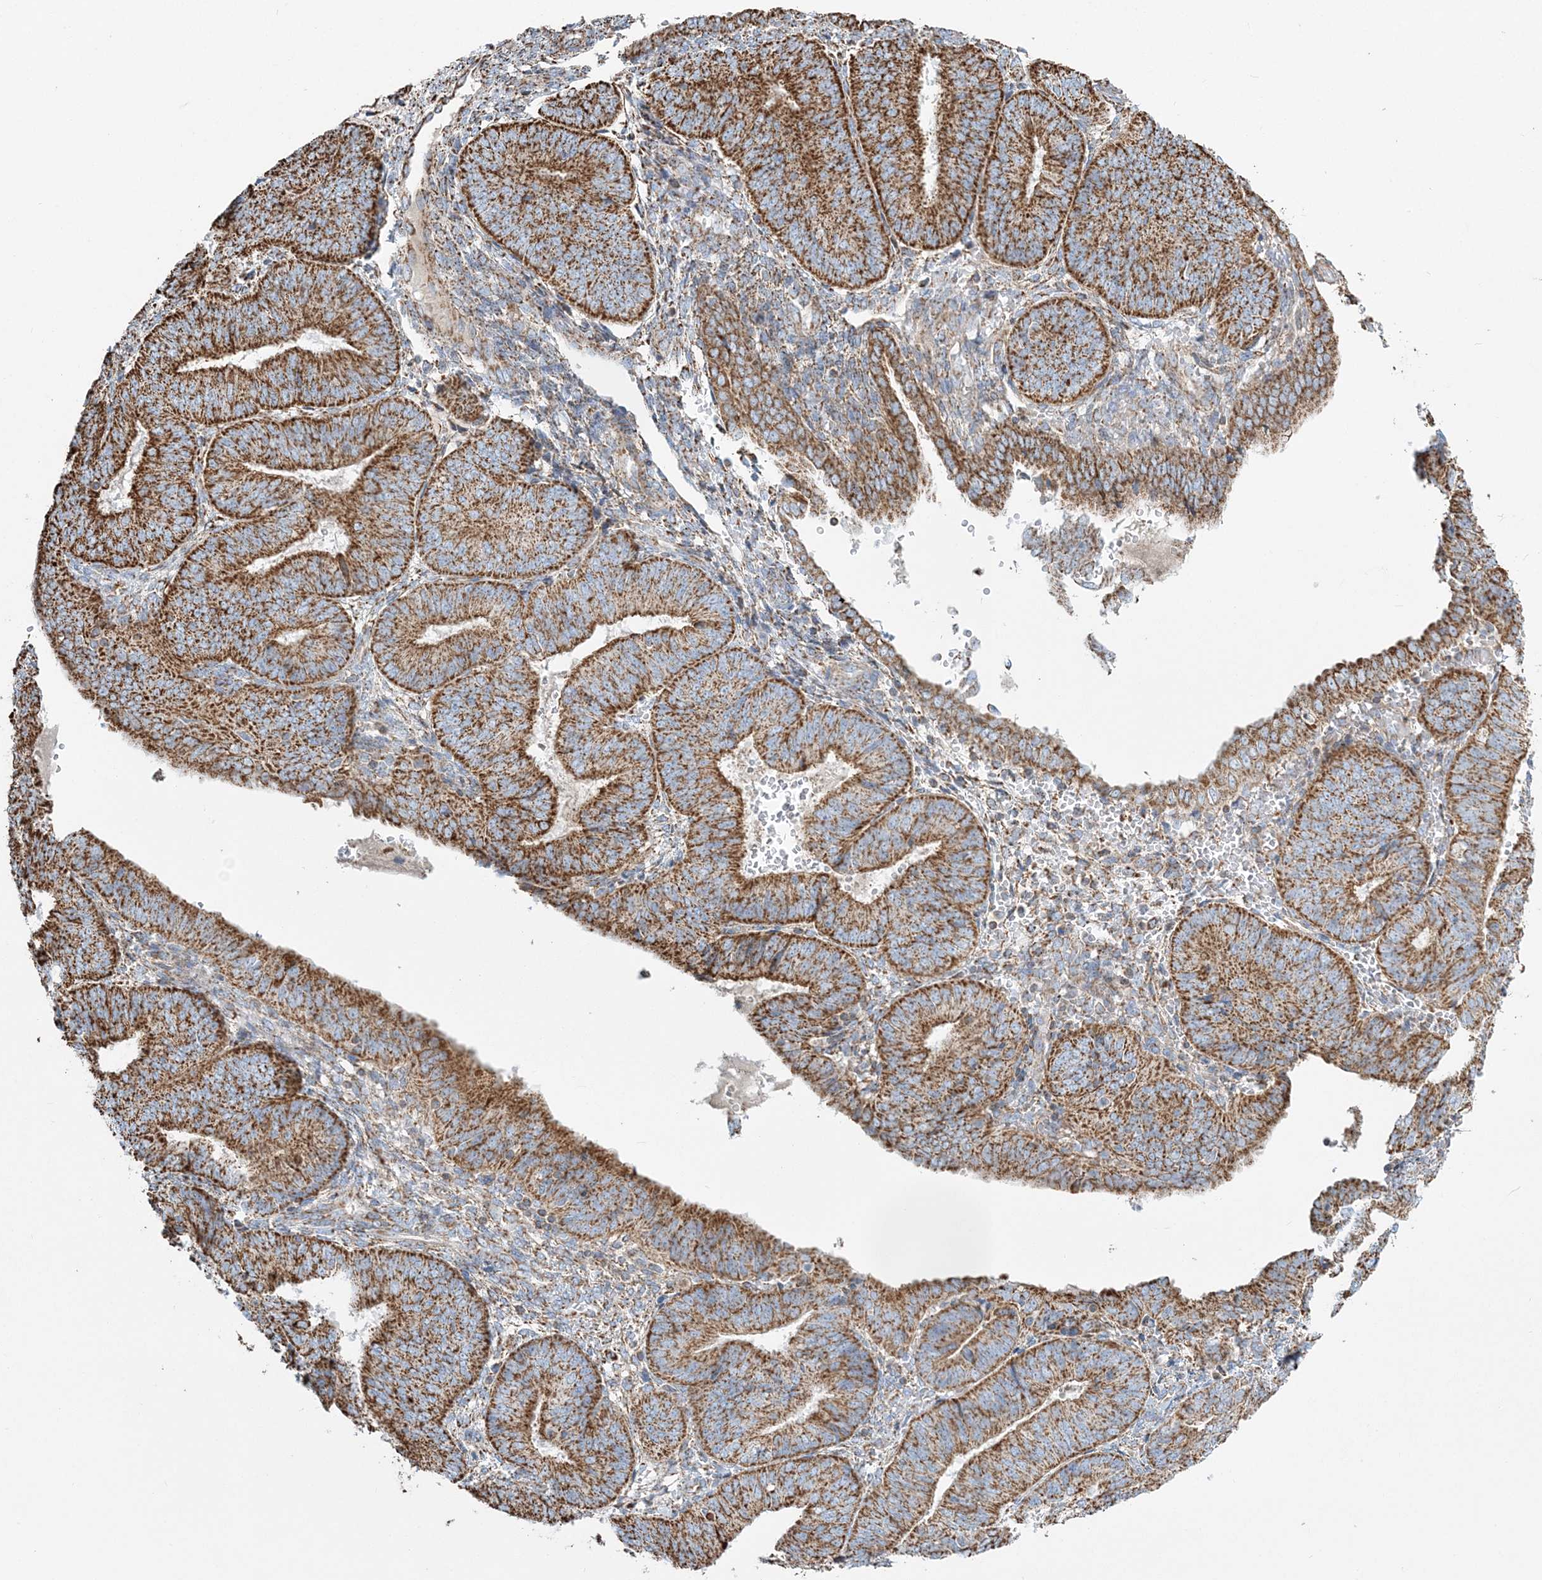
{"staining": {"intensity": "strong", "quantity": ">75%", "location": "cytoplasmic/membranous"}, "tissue": "endometrial cancer", "cell_type": "Tumor cells", "image_type": "cancer", "snomed": [{"axis": "morphology", "description": "Adenocarcinoma, NOS"}, {"axis": "topography", "description": "Endometrium"}], "caption": "A brown stain shows strong cytoplasmic/membranous expression of a protein in endometrial cancer (adenocarcinoma) tumor cells.", "gene": "RAB11FIP3", "patient": {"sex": "female", "age": 58}}